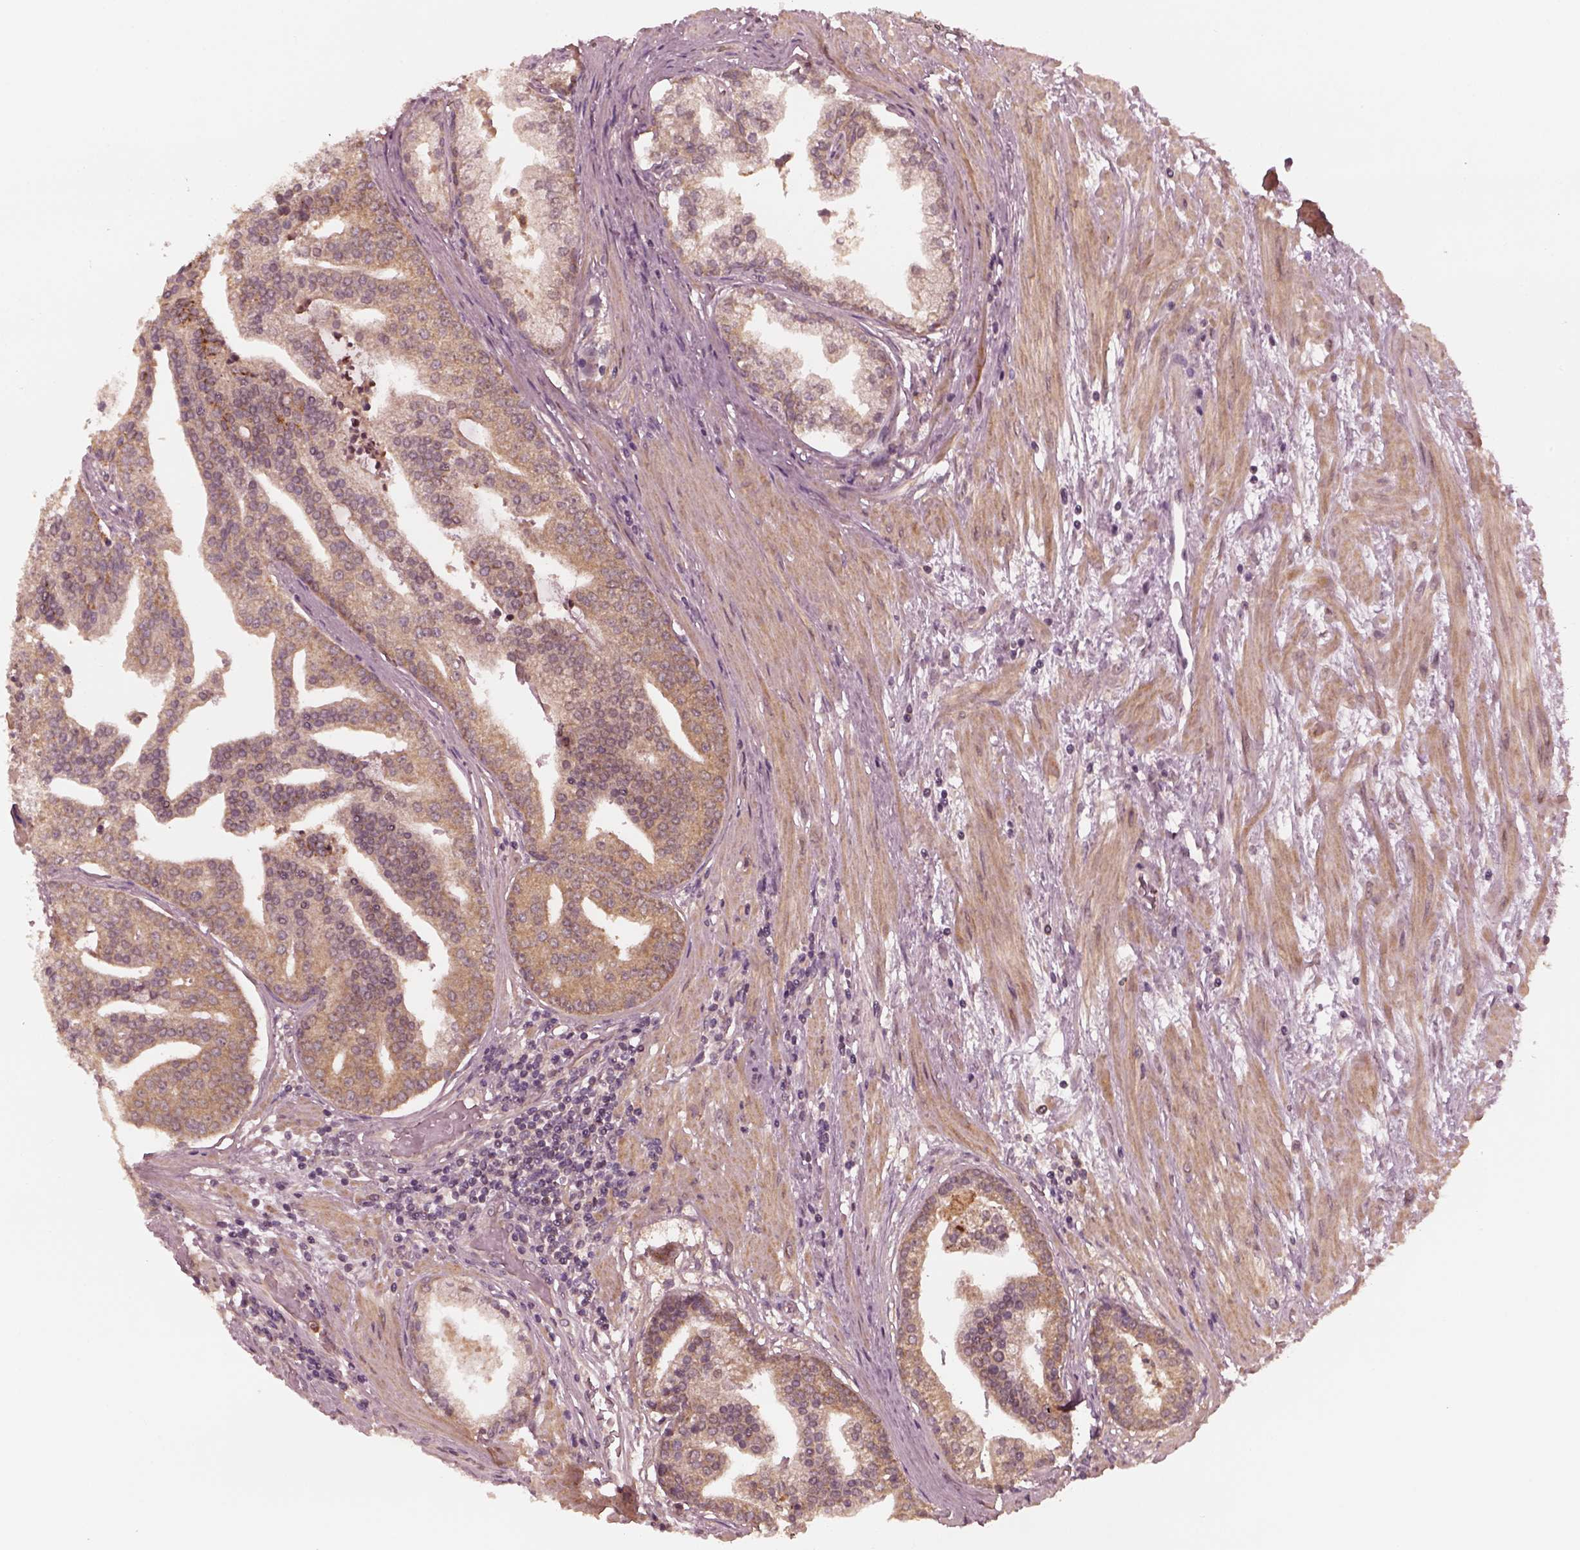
{"staining": {"intensity": "weak", "quantity": ">75%", "location": "cytoplasmic/membranous"}, "tissue": "prostate cancer", "cell_type": "Tumor cells", "image_type": "cancer", "snomed": [{"axis": "morphology", "description": "Adenocarcinoma, NOS"}, {"axis": "topography", "description": "Prostate and seminal vesicle, NOS"}, {"axis": "topography", "description": "Prostate"}], "caption": "Immunohistochemistry (IHC) image of prostate cancer stained for a protein (brown), which shows low levels of weak cytoplasmic/membranous expression in approximately >75% of tumor cells.", "gene": "FAF2", "patient": {"sex": "male", "age": 44}}